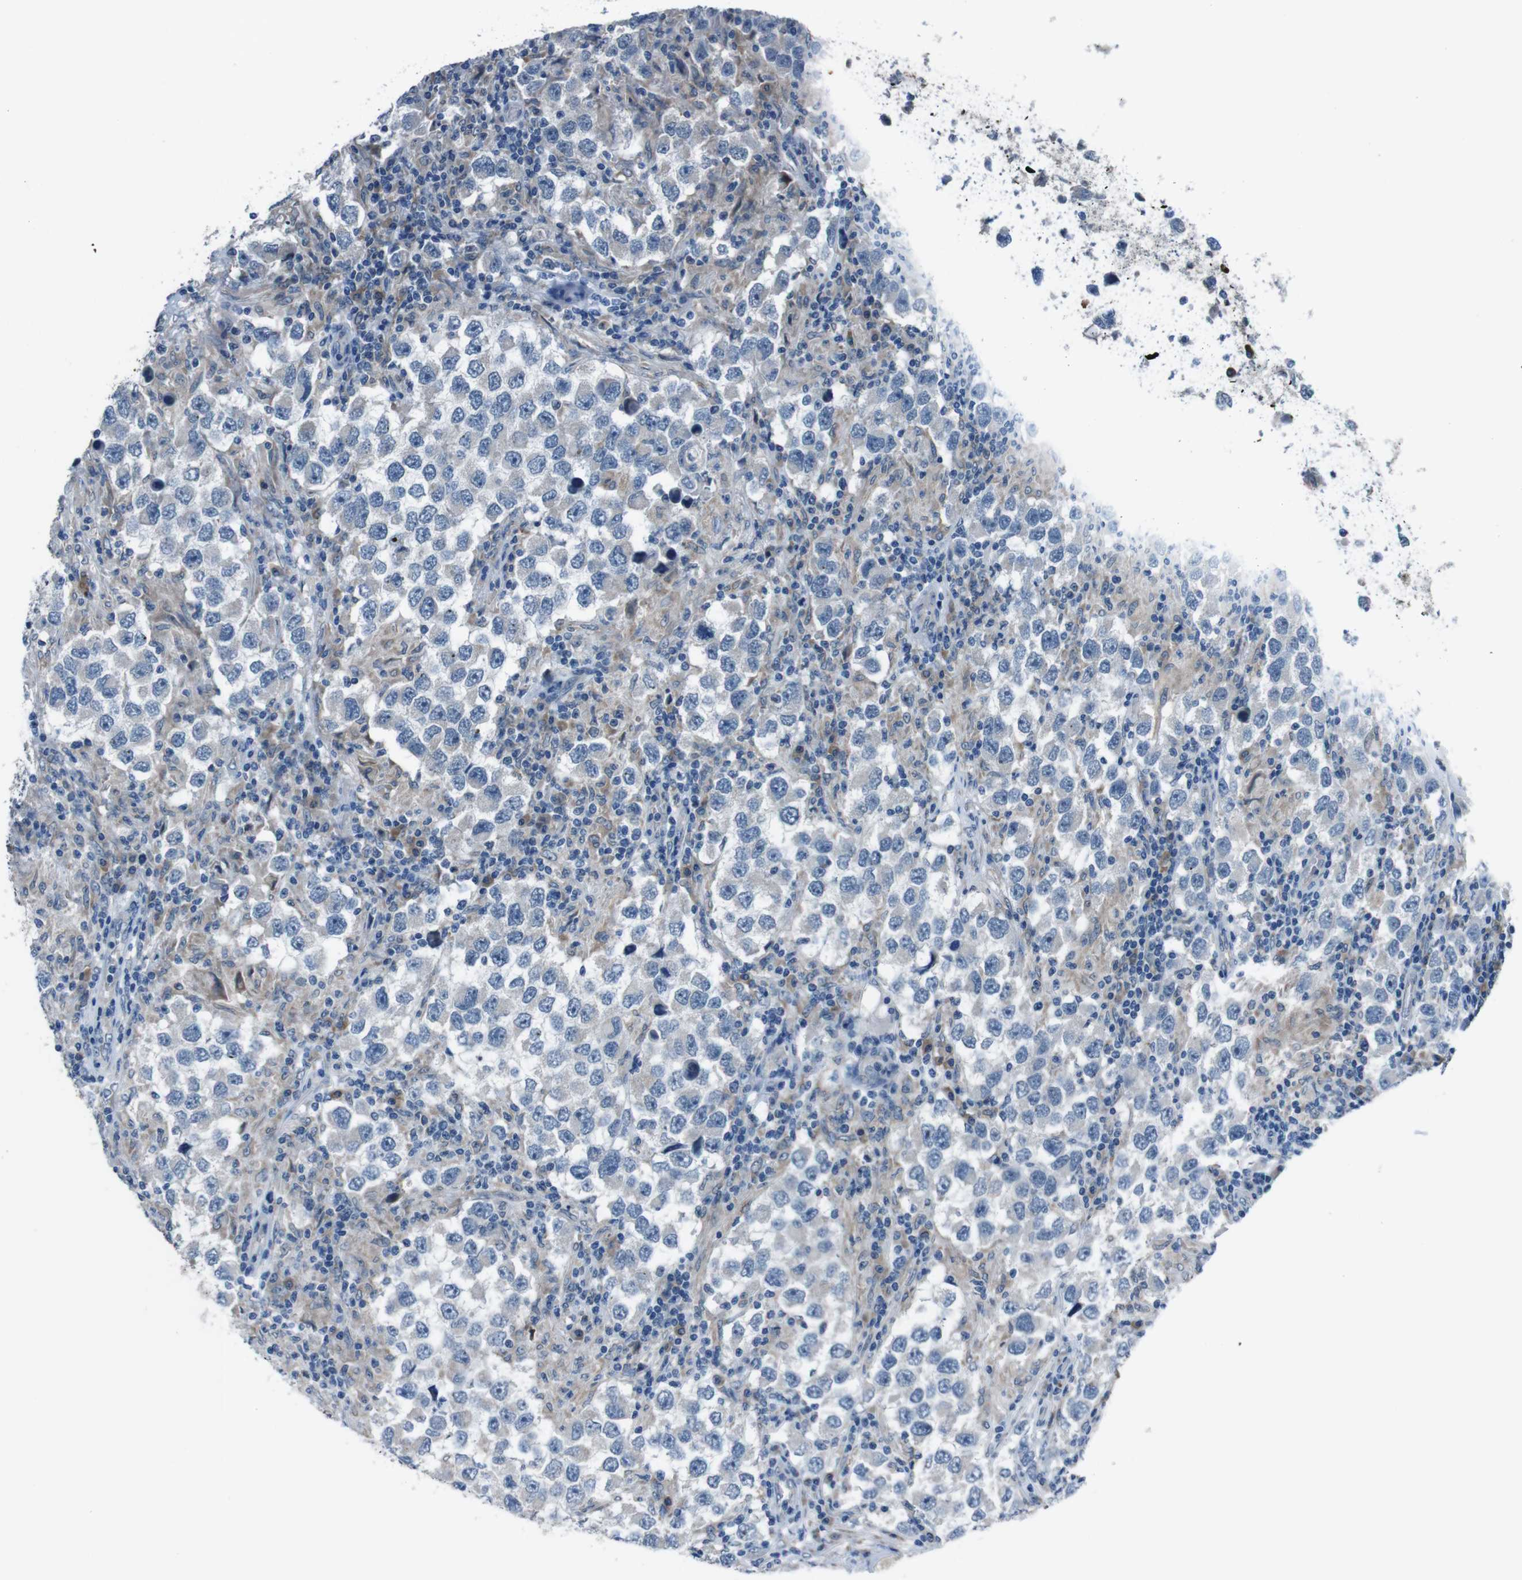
{"staining": {"intensity": "negative", "quantity": "none", "location": "none"}, "tissue": "testis cancer", "cell_type": "Tumor cells", "image_type": "cancer", "snomed": [{"axis": "morphology", "description": "Carcinoma, Embryonal, NOS"}, {"axis": "topography", "description": "Testis"}], "caption": "Histopathology image shows no significant protein positivity in tumor cells of testis cancer (embryonal carcinoma). The staining was performed using DAB (3,3'-diaminobenzidine) to visualize the protein expression in brown, while the nuclei were stained in blue with hematoxylin (Magnification: 20x).", "gene": "CDH22", "patient": {"sex": "male", "age": 21}}